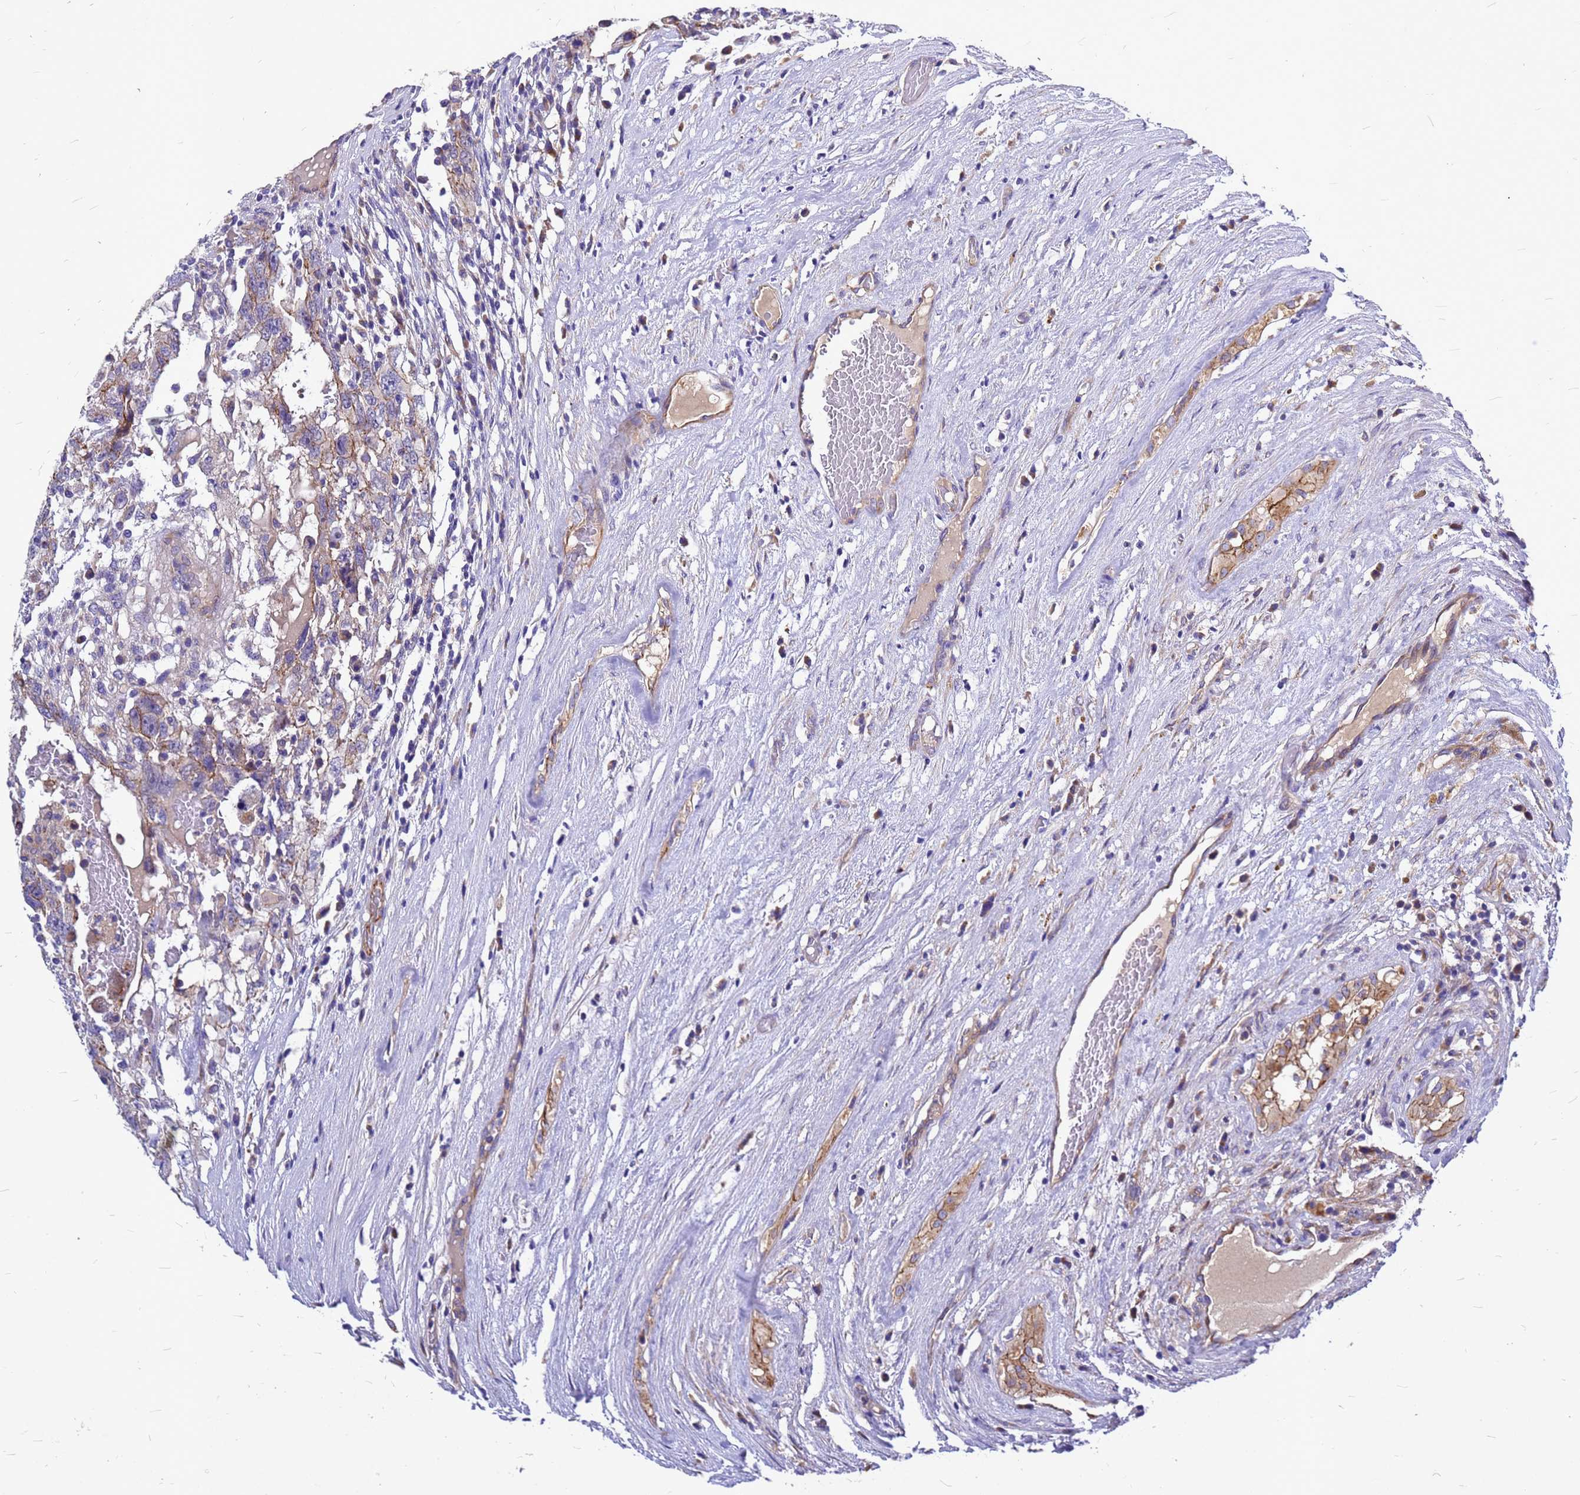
{"staining": {"intensity": "moderate", "quantity": "25%-75%", "location": "cytoplasmic/membranous"}, "tissue": "testis cancer", "cell_type": "Tumor cells", "image_type": "cancer", "snomed": [{"axis": "morphology", "description": "Carcinoma, Embryonal, NOS"}, {"axis": "topography", "description": "Testis"}], "caption": "Testis cancer (embryonal carcinoma) stained with a protein marker reveals moderate staining in tumor cells.", "gene": "FBXW5", "patient": {"sex": "male", "age": 26}}